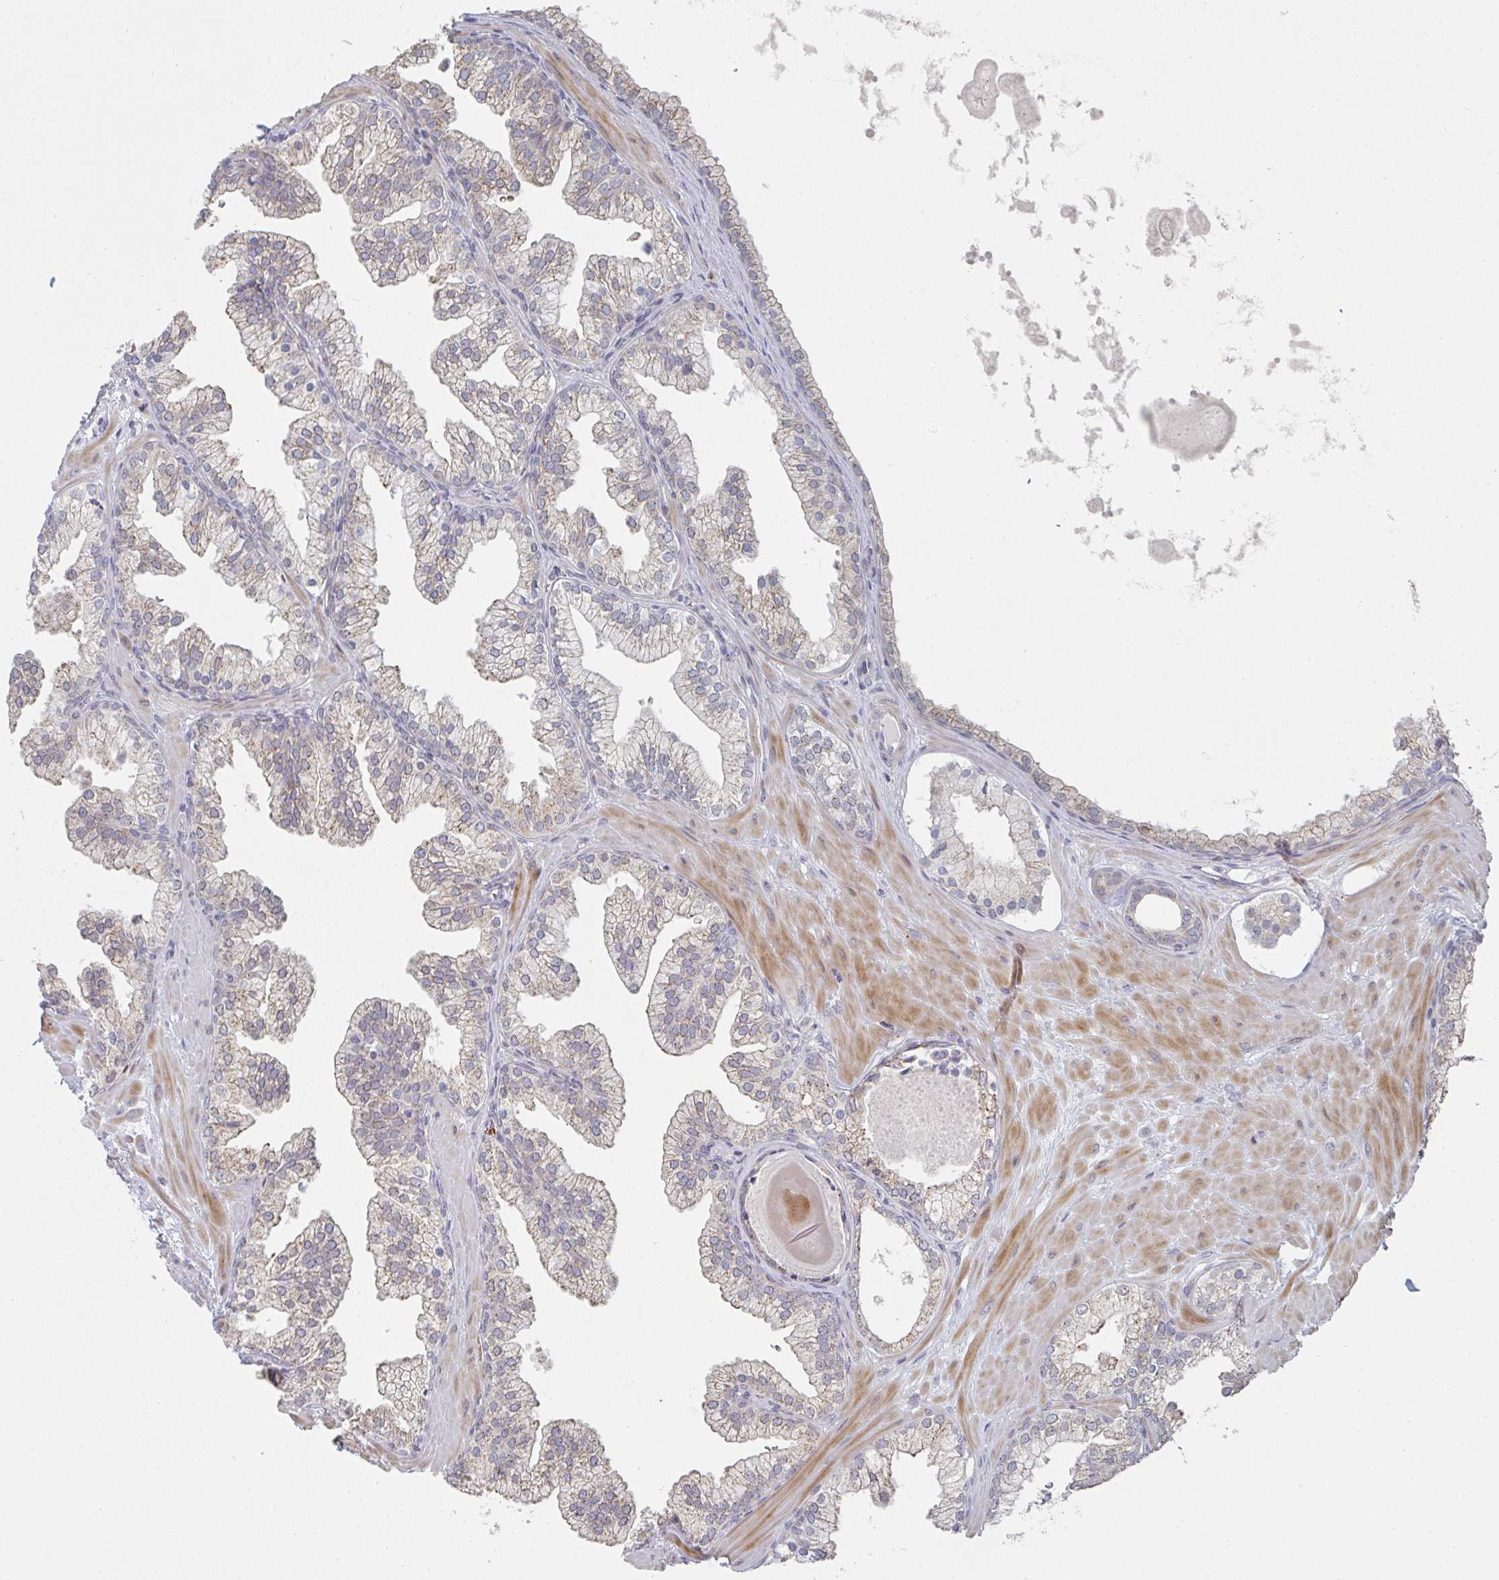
{"staining": {"intensity": "moderate", "quantity": "25%-75%", "location": "cytoplasmic/membranous"}, "tissue": "prostate", "cell_type": "Glandular cells", "image_type": "normal", "snomed": [{"axis": "morphology", "description": "Normal tissue, NOS"}, {"axis": "topography", "description": "Prostate"}, {"axis": "topography", "description": "Peripheral nerve tissue"}], "caption": "Glandular cells exhibit medium levels of moderate cytoplasmic/membranous expression in approximately 25%-75% of cells in normal prostate.", "gene": "ZNF526", "patient": {"sex": "male", "age": 61}}